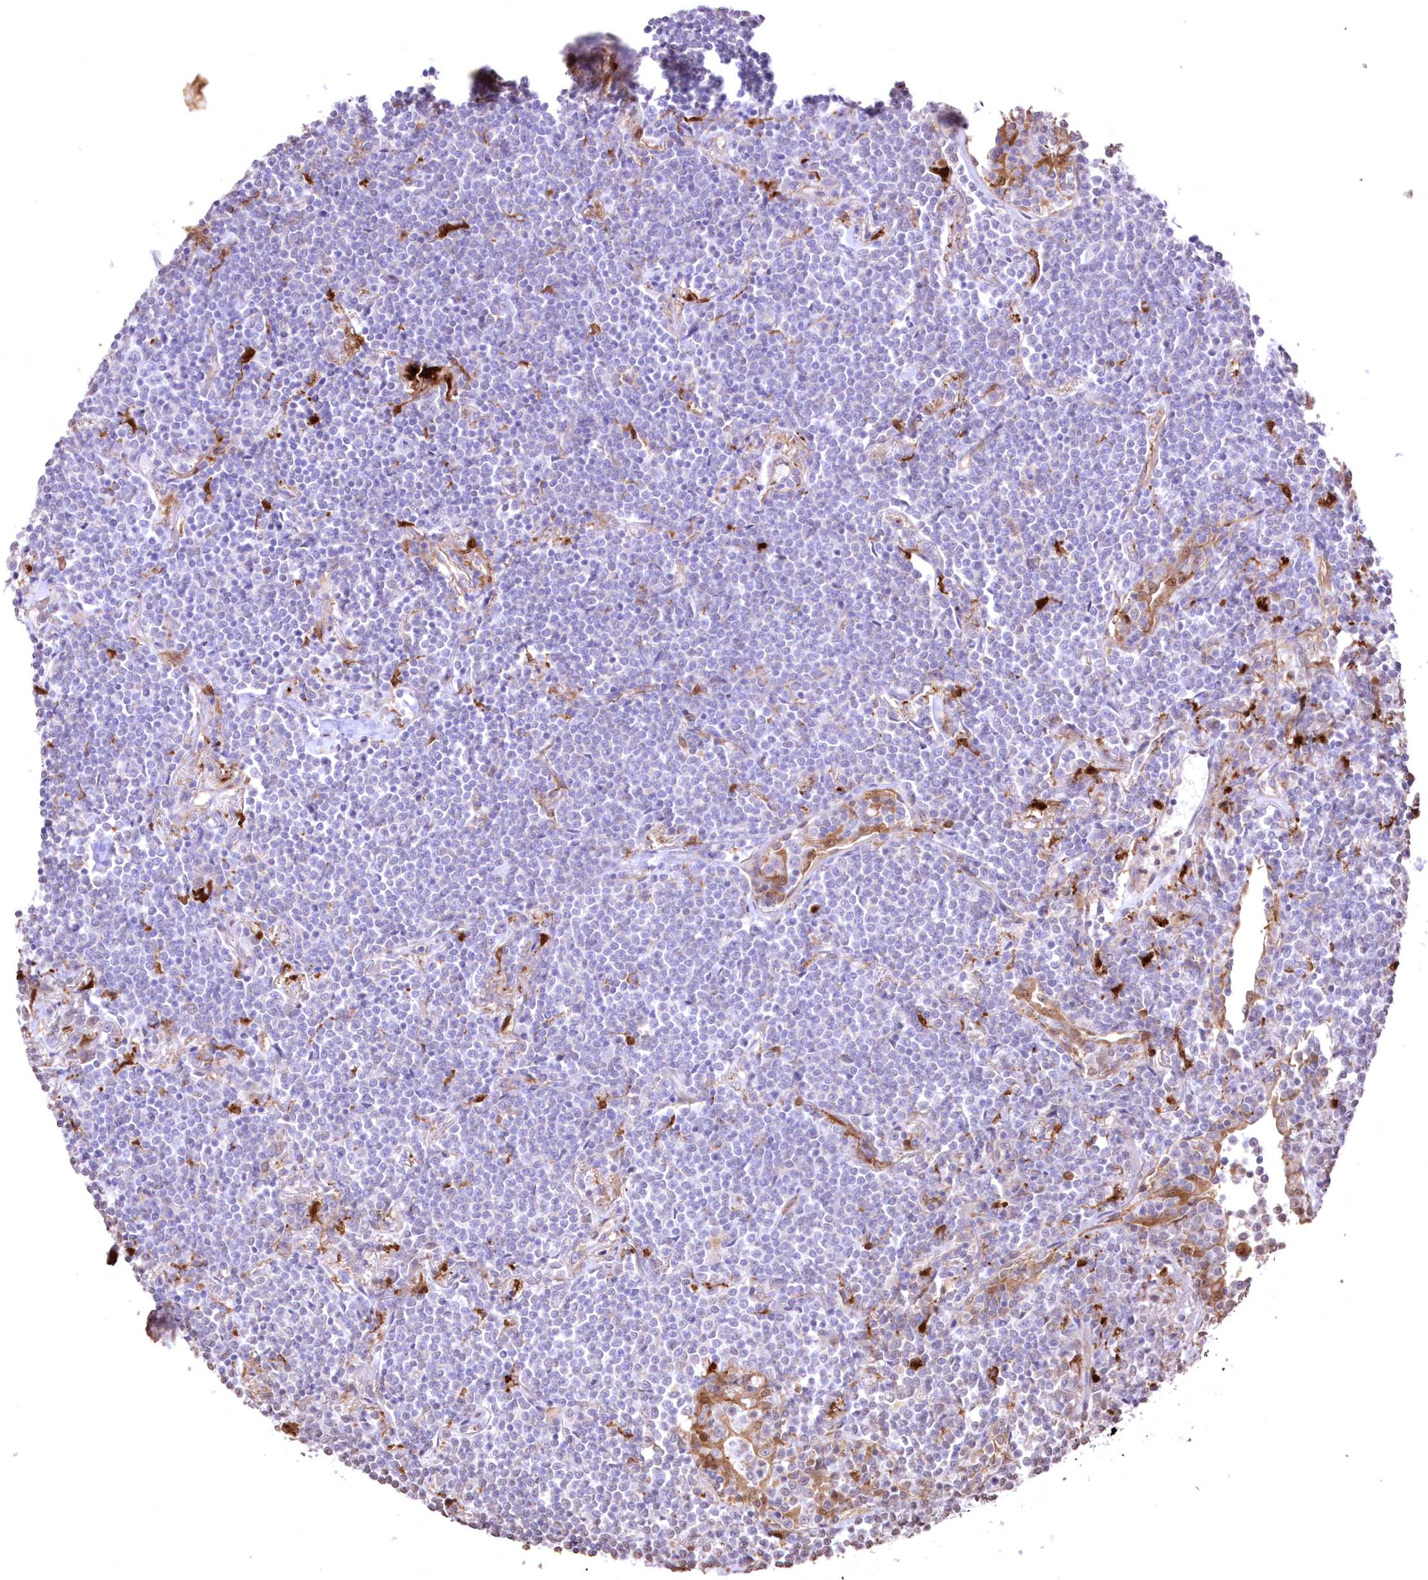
{"staining": {"intensity": "negative", "quantity": "none", "location": "none"}, "tissue": "lymphoma", "cell_type": "Tumor cells", "image_type": "cancer", "snomed": [{"axis": "morphology", "description": "Malignant lymphoma, non-Hodgkin's type, Low grade"}, {"axis": "topography", "description": "Lung"}], "caption": "Human malignant lymphoma, non-Hodgkin's type (low-grade) stained for a protein using immunohistochemistry (IHC) demonstrates no positivity in tumor cells.", "gene": "FCHO2", "patient": {"sex": "female", "age": 71}}